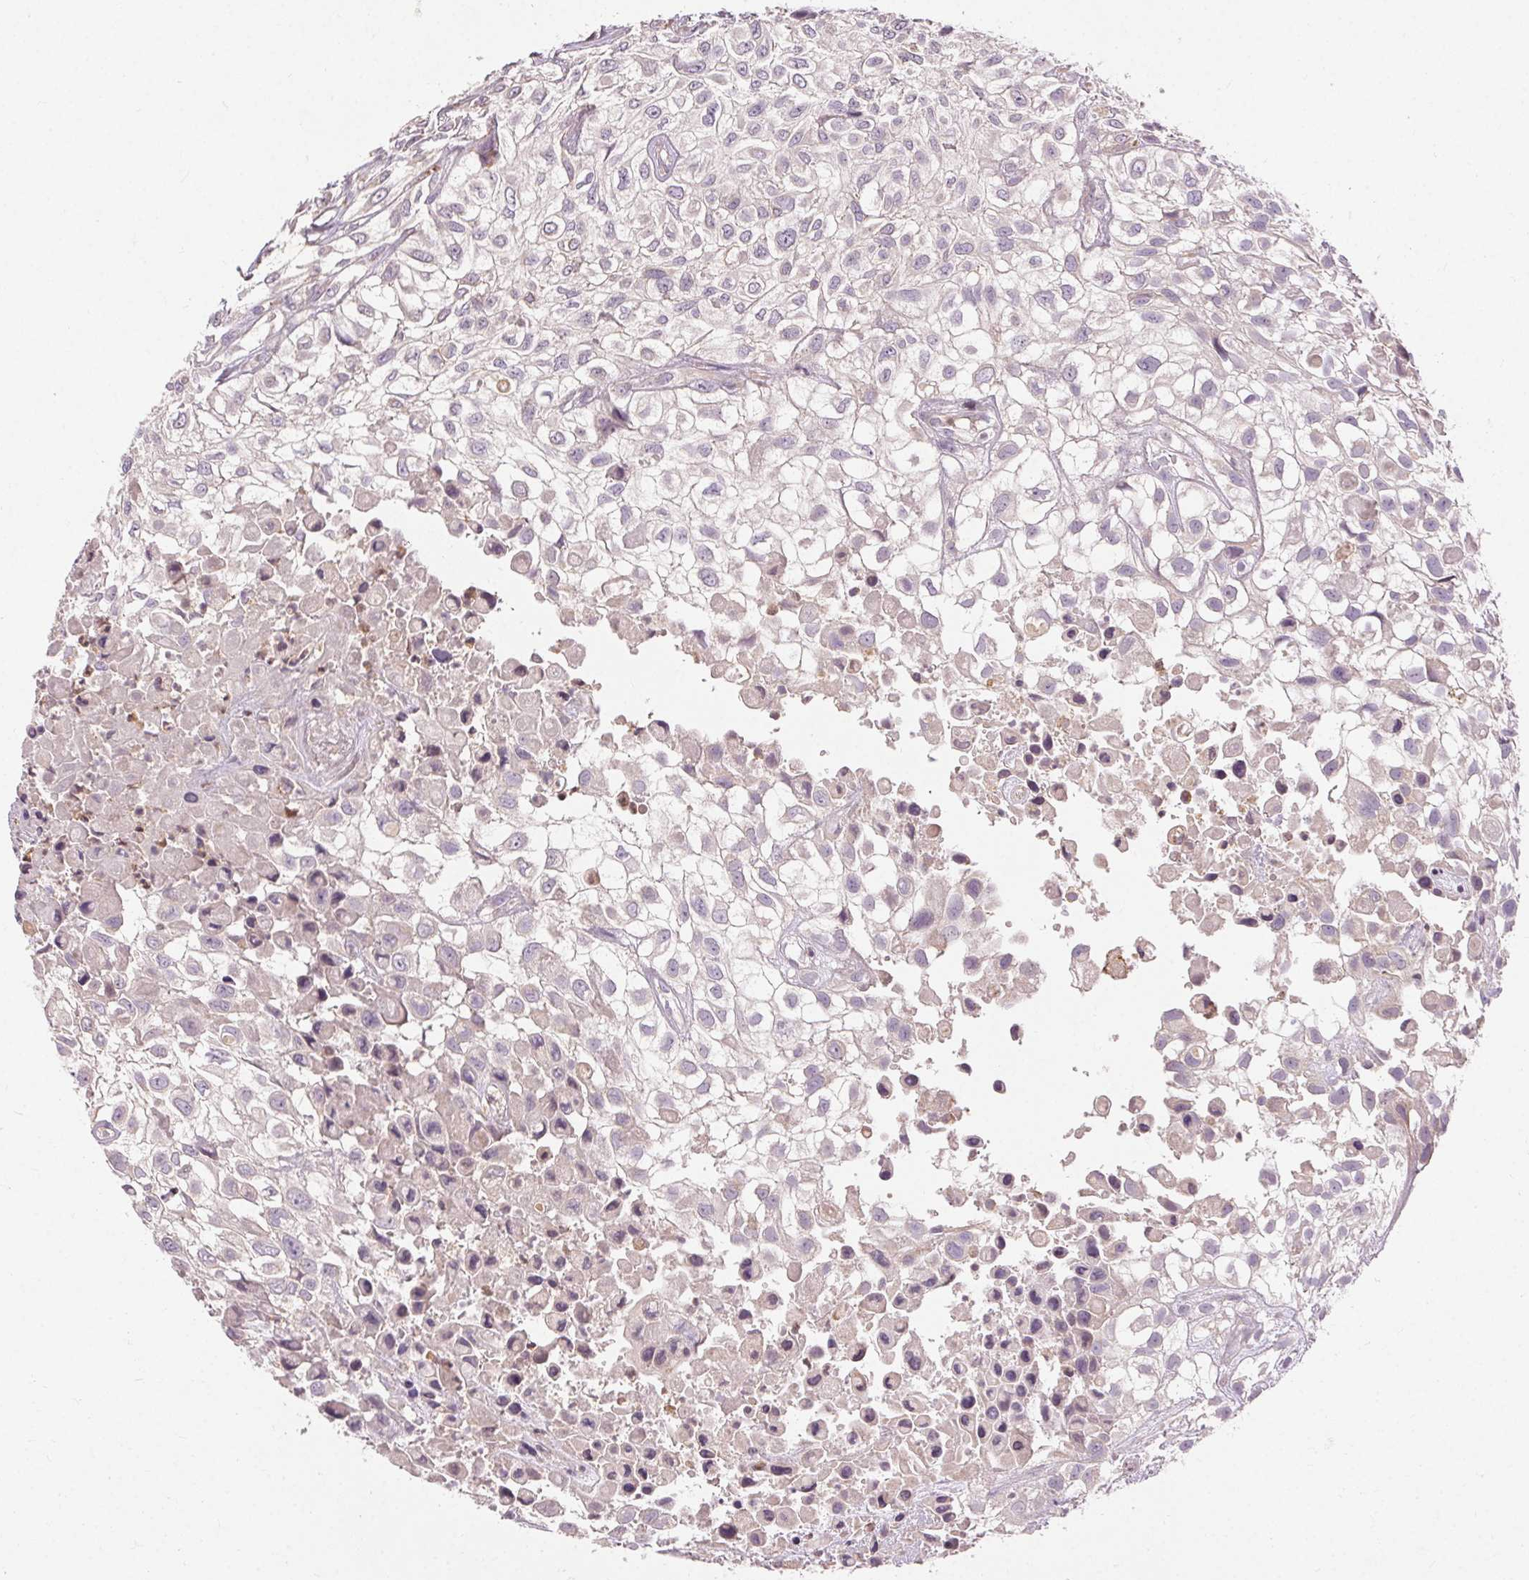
{"staining": {"intensity": "weak", "quantity": "<25%", "location": "cytoplasmic/membranous"}, "tissue": "urothelial cancer", "cell_type": "Tumor cells", "image_type": "cancer", "snomed": [{"axis": "morphology", "description": "Urothelial carcinoma, High grade"}, {"axis": "topography", "description": "Urinary bladder"}], "caption": "Photomicrograph shows no protein staining in tumor cells of high-grade urothelial carcinoma tissue.", "gene": "REP15", "patient": {"sex": "male", "age": 56}}